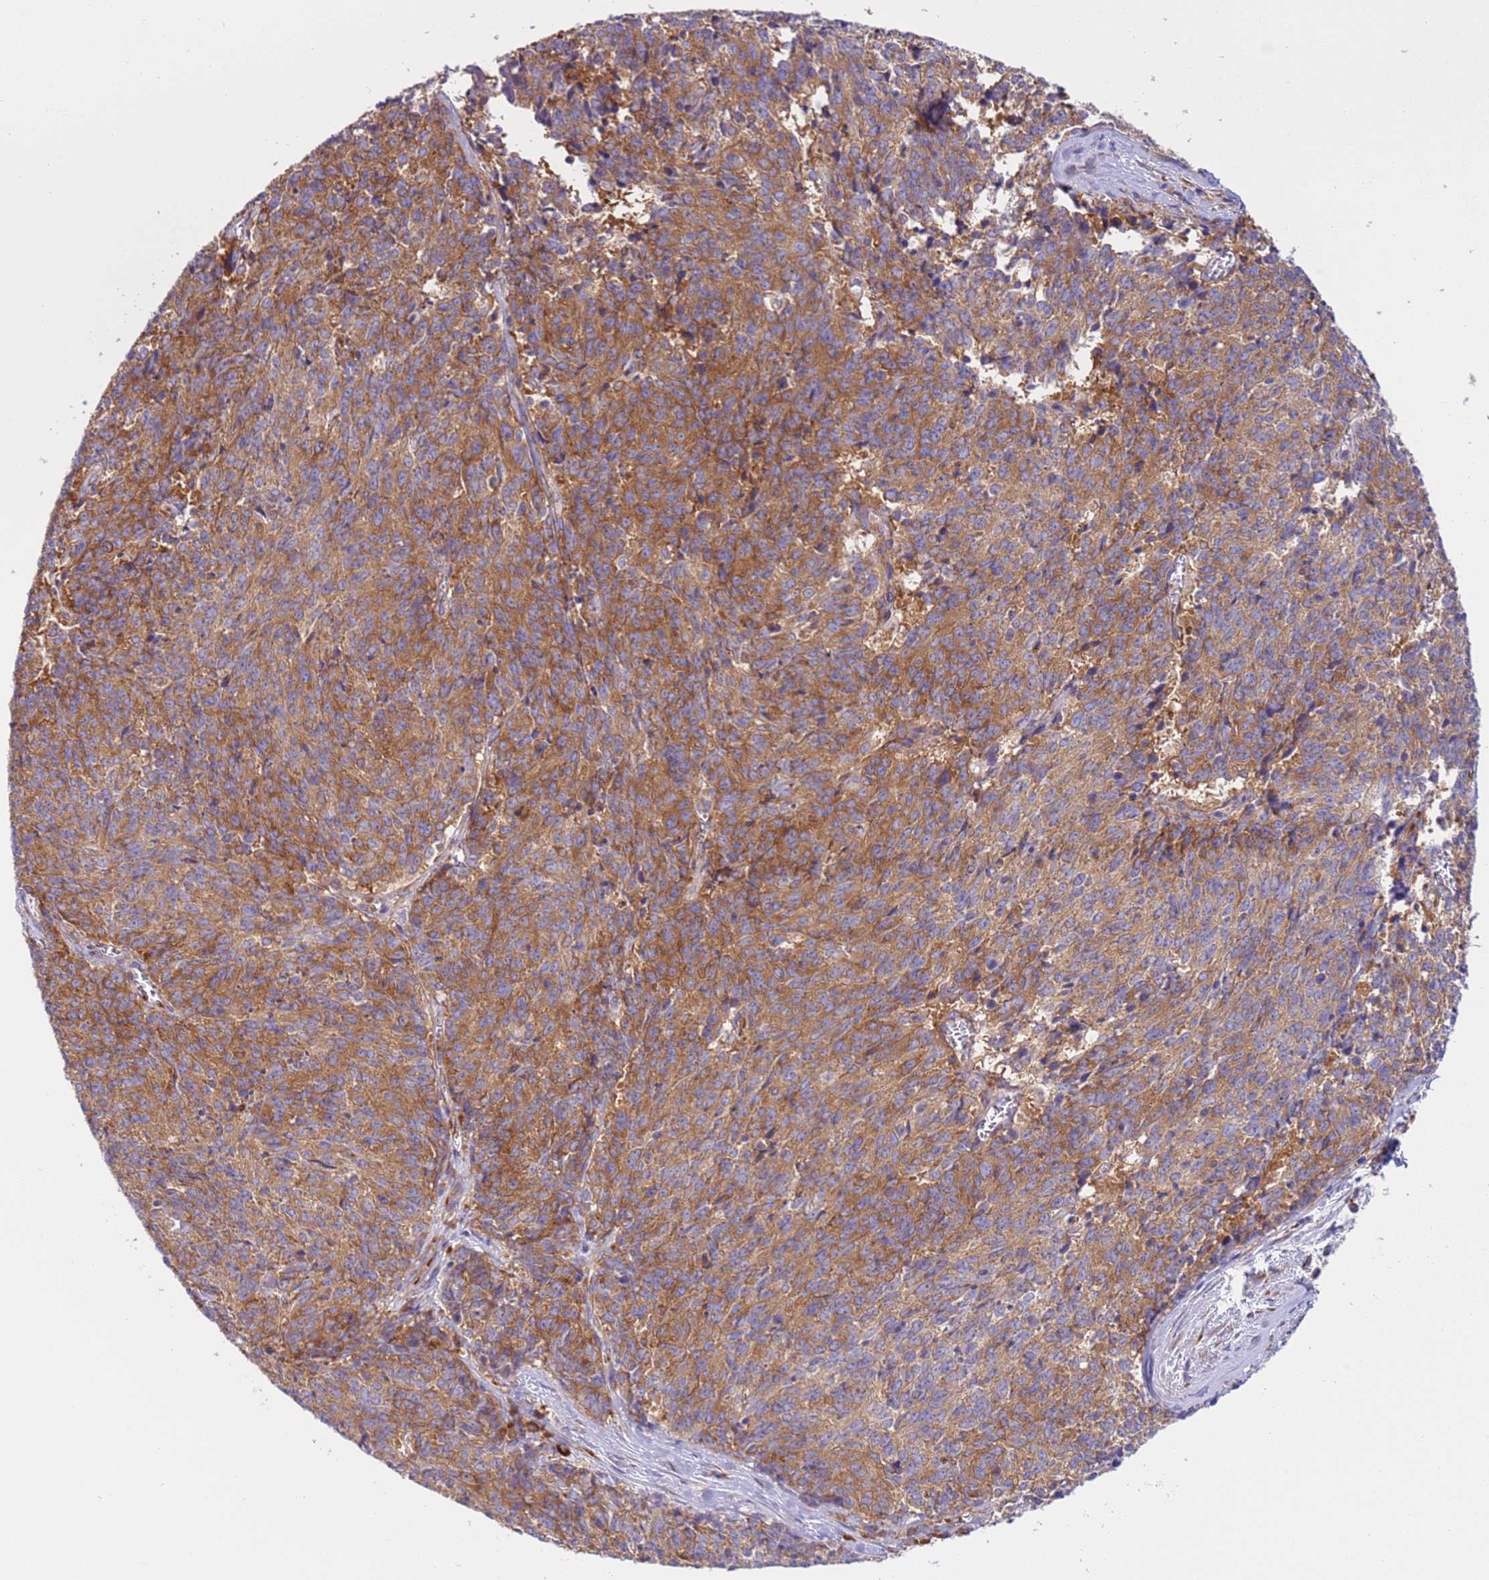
{"staining": {"intensity": "strong", "quantity": ">75%", "location": "cytoplasmic/membranous"}, "tissue": "cervical cancer", "cell_type": "Tumor cells", "image_type": "cancer", "snomed": [{"axis": "morphology", "description": "Squamous cell carcinoma, NOS"}, {"axis": "topography", "description": "Cervix"}], "caption": "About >75% of tumor cells in cervical cancer reveal strong cytoplasmic/membranous protein staining as visualized by brown immunohistochemical staining.", "gene": "VARS1", "patient": {"sex": "female", "age": 29}}